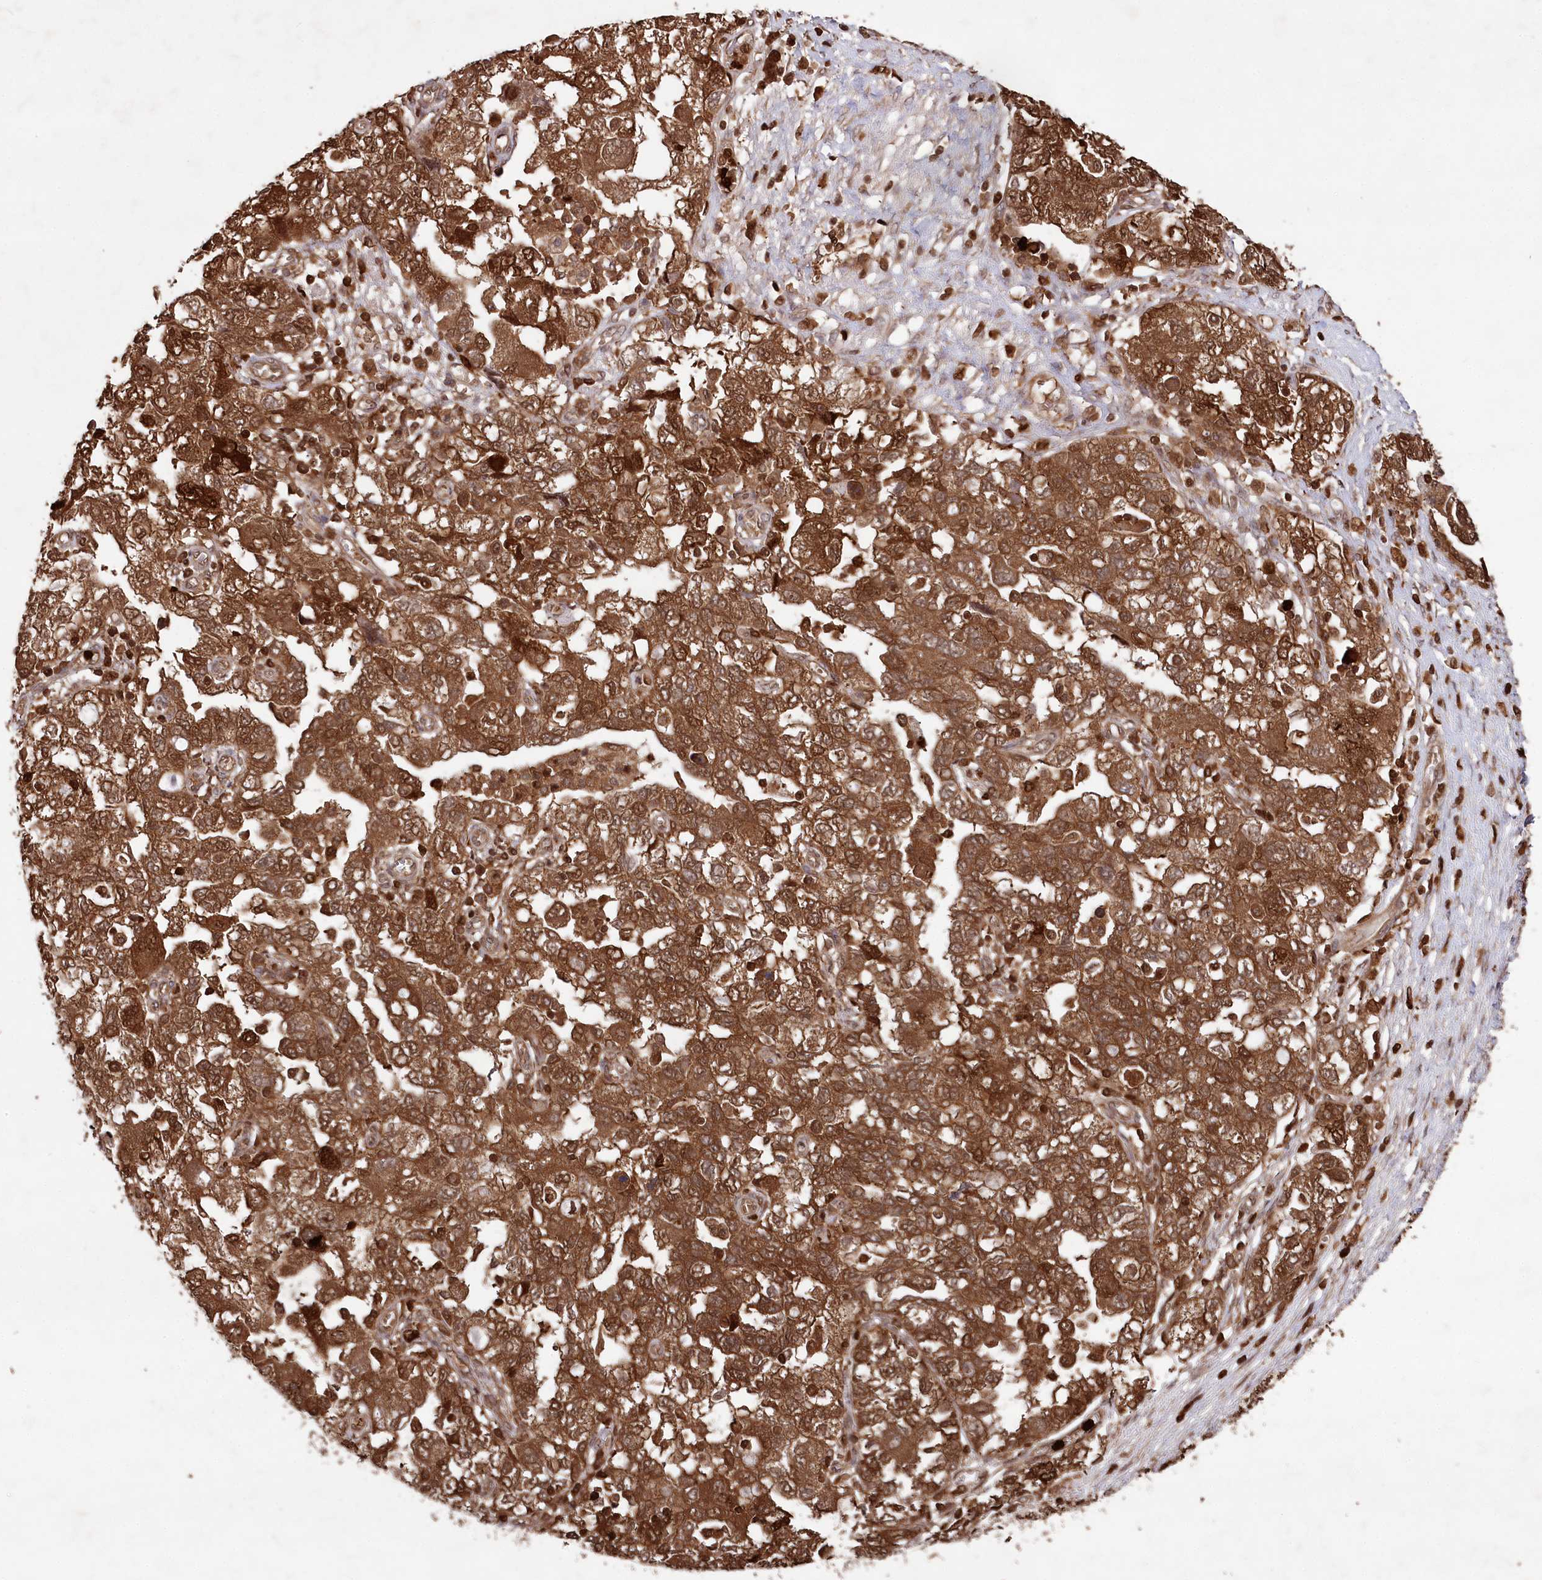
{"staining": {"intensity": "strong", "quantity": ">75%", "location": "cytoplasmic/membranous,nuclear"}, "tissue": "ovarian cancer", "cell_type": "Tumor cells", "image_type": "cancer", "snomed": [{"axis": "morphology", "description": "Carcinoma, NOS"}, {"axis": "morphology", "description": "Cystadenocarcinoma, serous, NOS"}, {"axis": "topography", "description": "Ovary"}], "caption": "Immunohistochemistry histopathology image of human ovarian serous cystadenocarcinoma stained for a protein (brown), which exhibits high levels of strong cytoplasmic/membranous and nuclear expression in about >75% of tumor cells.", "gene": "LSG1", "patient": {"sex": "female", "age": 69}}